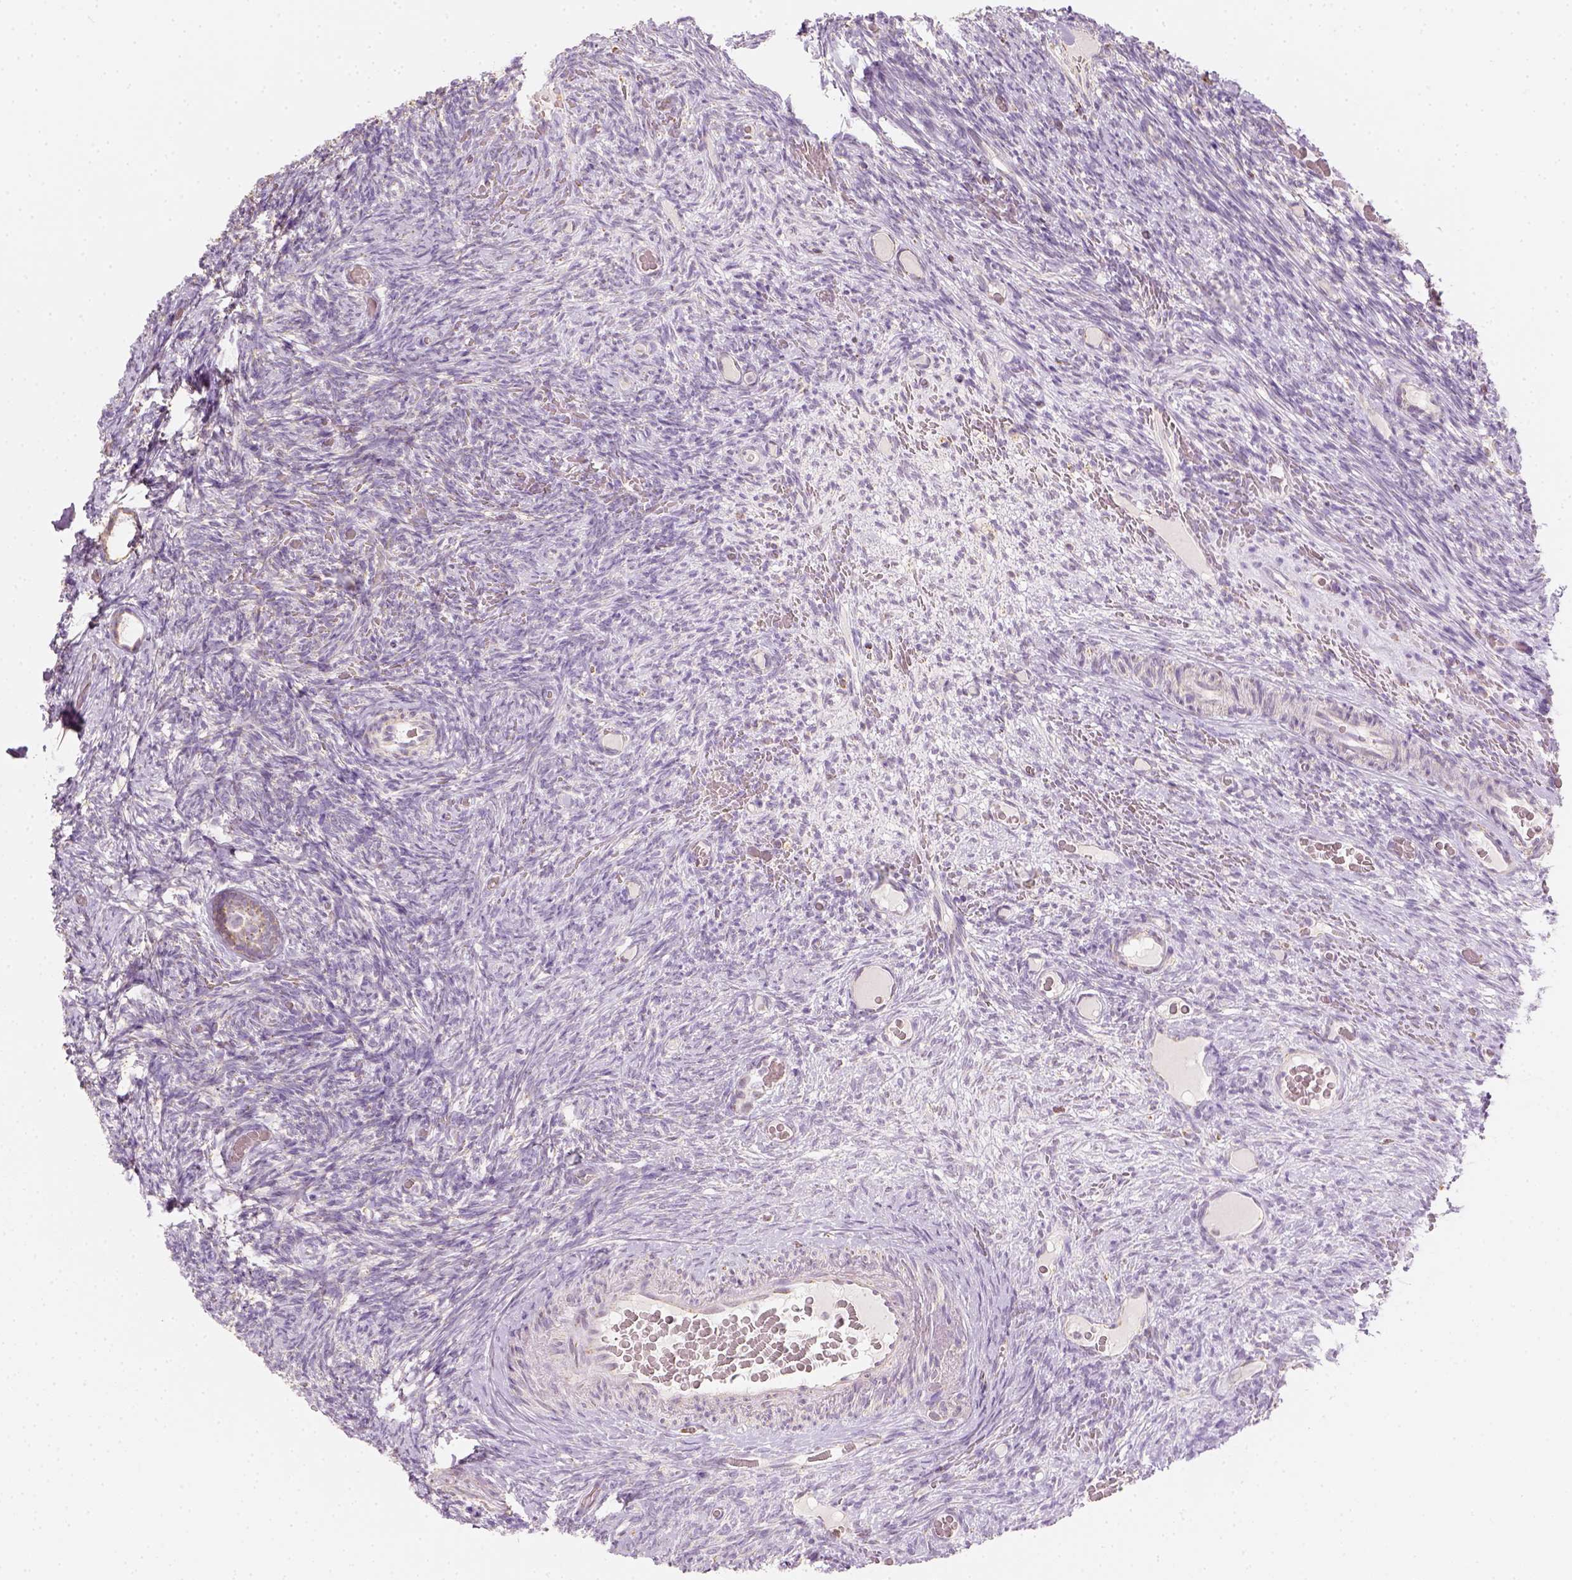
{"staining": {"intensity": "moderate", "quantity": ">75%", "location": "cytoplasmic/membranous"}, "tissue": "ovary", "cell_type": "Follicle cells", "image_type": "normal", "snomed": [{"axis": "morphology", "description": "Normal tissue, NOS"}, {"axis": "topography", "description": "Ovary"}], "caption": "Brown immunohistochemical staining in benign ovary demonstrates moderate cytoplasmic/membranous positivity in about >75% of follicle cells. Nuclei are stained in blue.", "gene": "LCA5", "patient": {"sex": "female", "age": 34}}